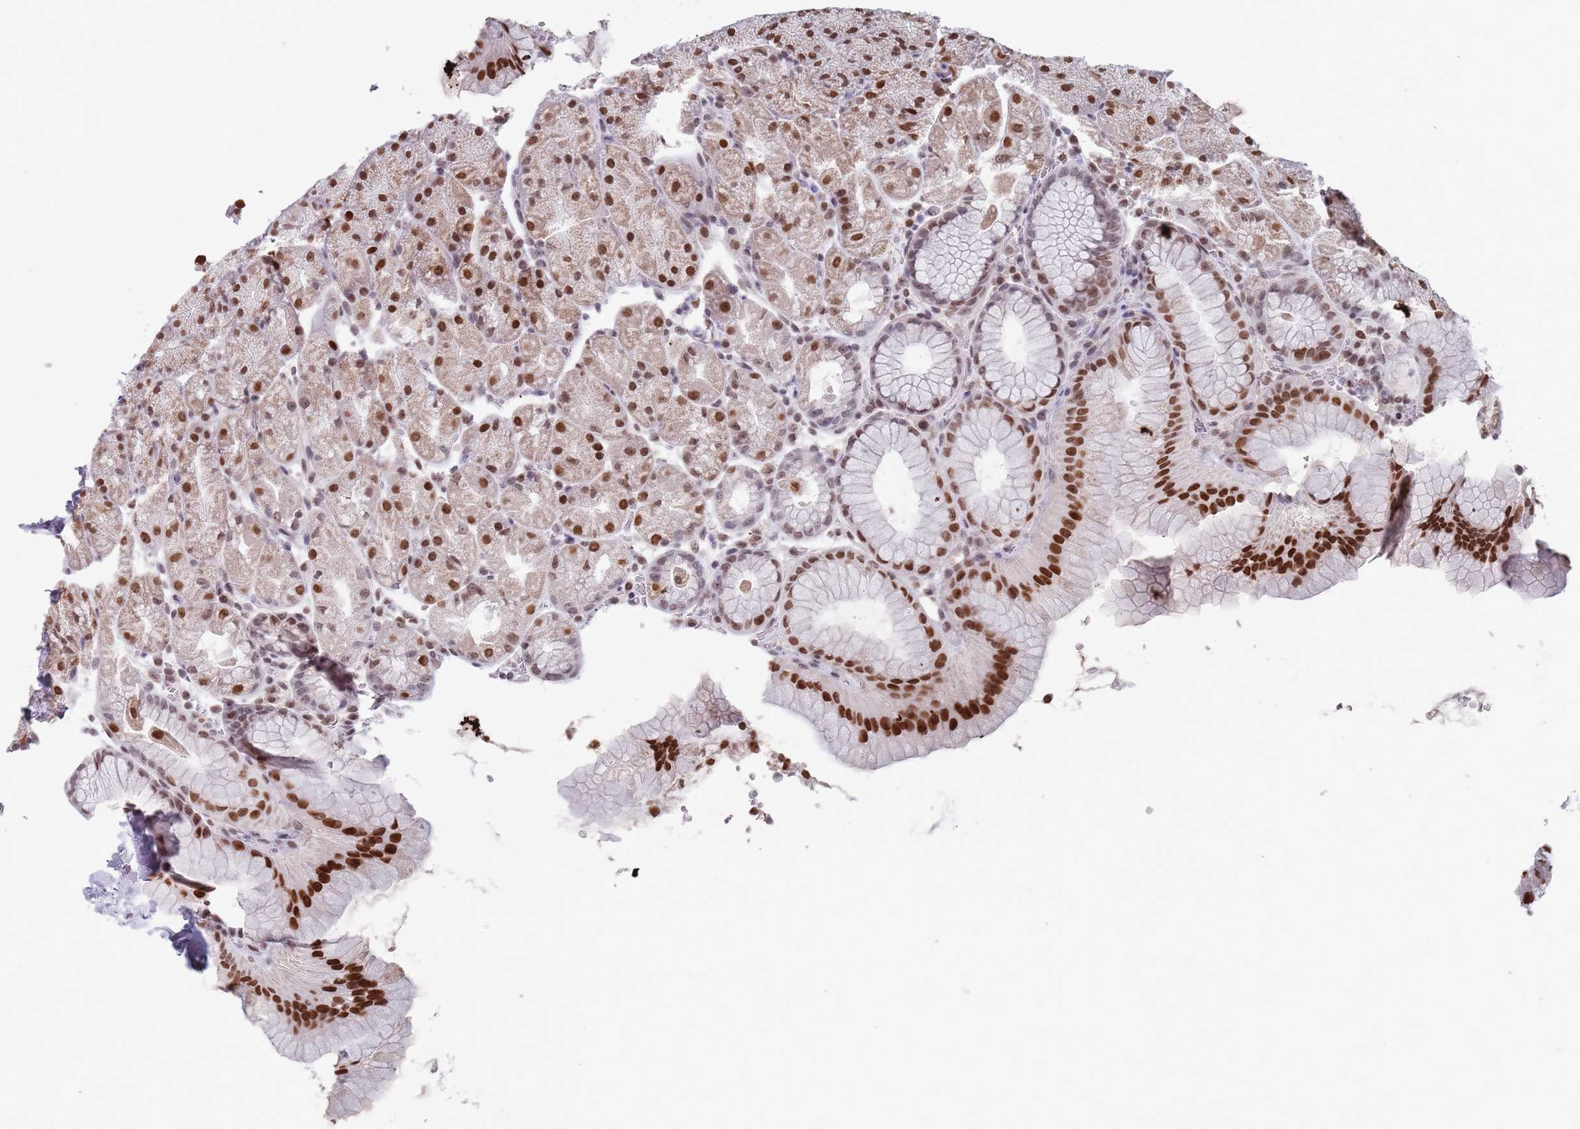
{"staining": {"intensity": "strong", "quantity": ">75%", "location": "nuclear"}, "tissue": "stomach", "cell_type": "Glandular cells", "image_type": "normal", "snomed": [{"axis": "morphology", "description": "Normal tissue, NOS"}, {"axis": "topography", "description": "Stomach, upper"}, {"axis": "topography", "description": "Stomach, lower"}], "caption": "Protein staining of unremarkable stomach exhibits strong nuclear staining in about >75% of glandular cells. Using DAB (brown) and hematoxylin (blue) stains, captured at high magnification using brightfield microscopy.", "gene": "MFSD12", "patient": {"sex": "male", "age": 67}}